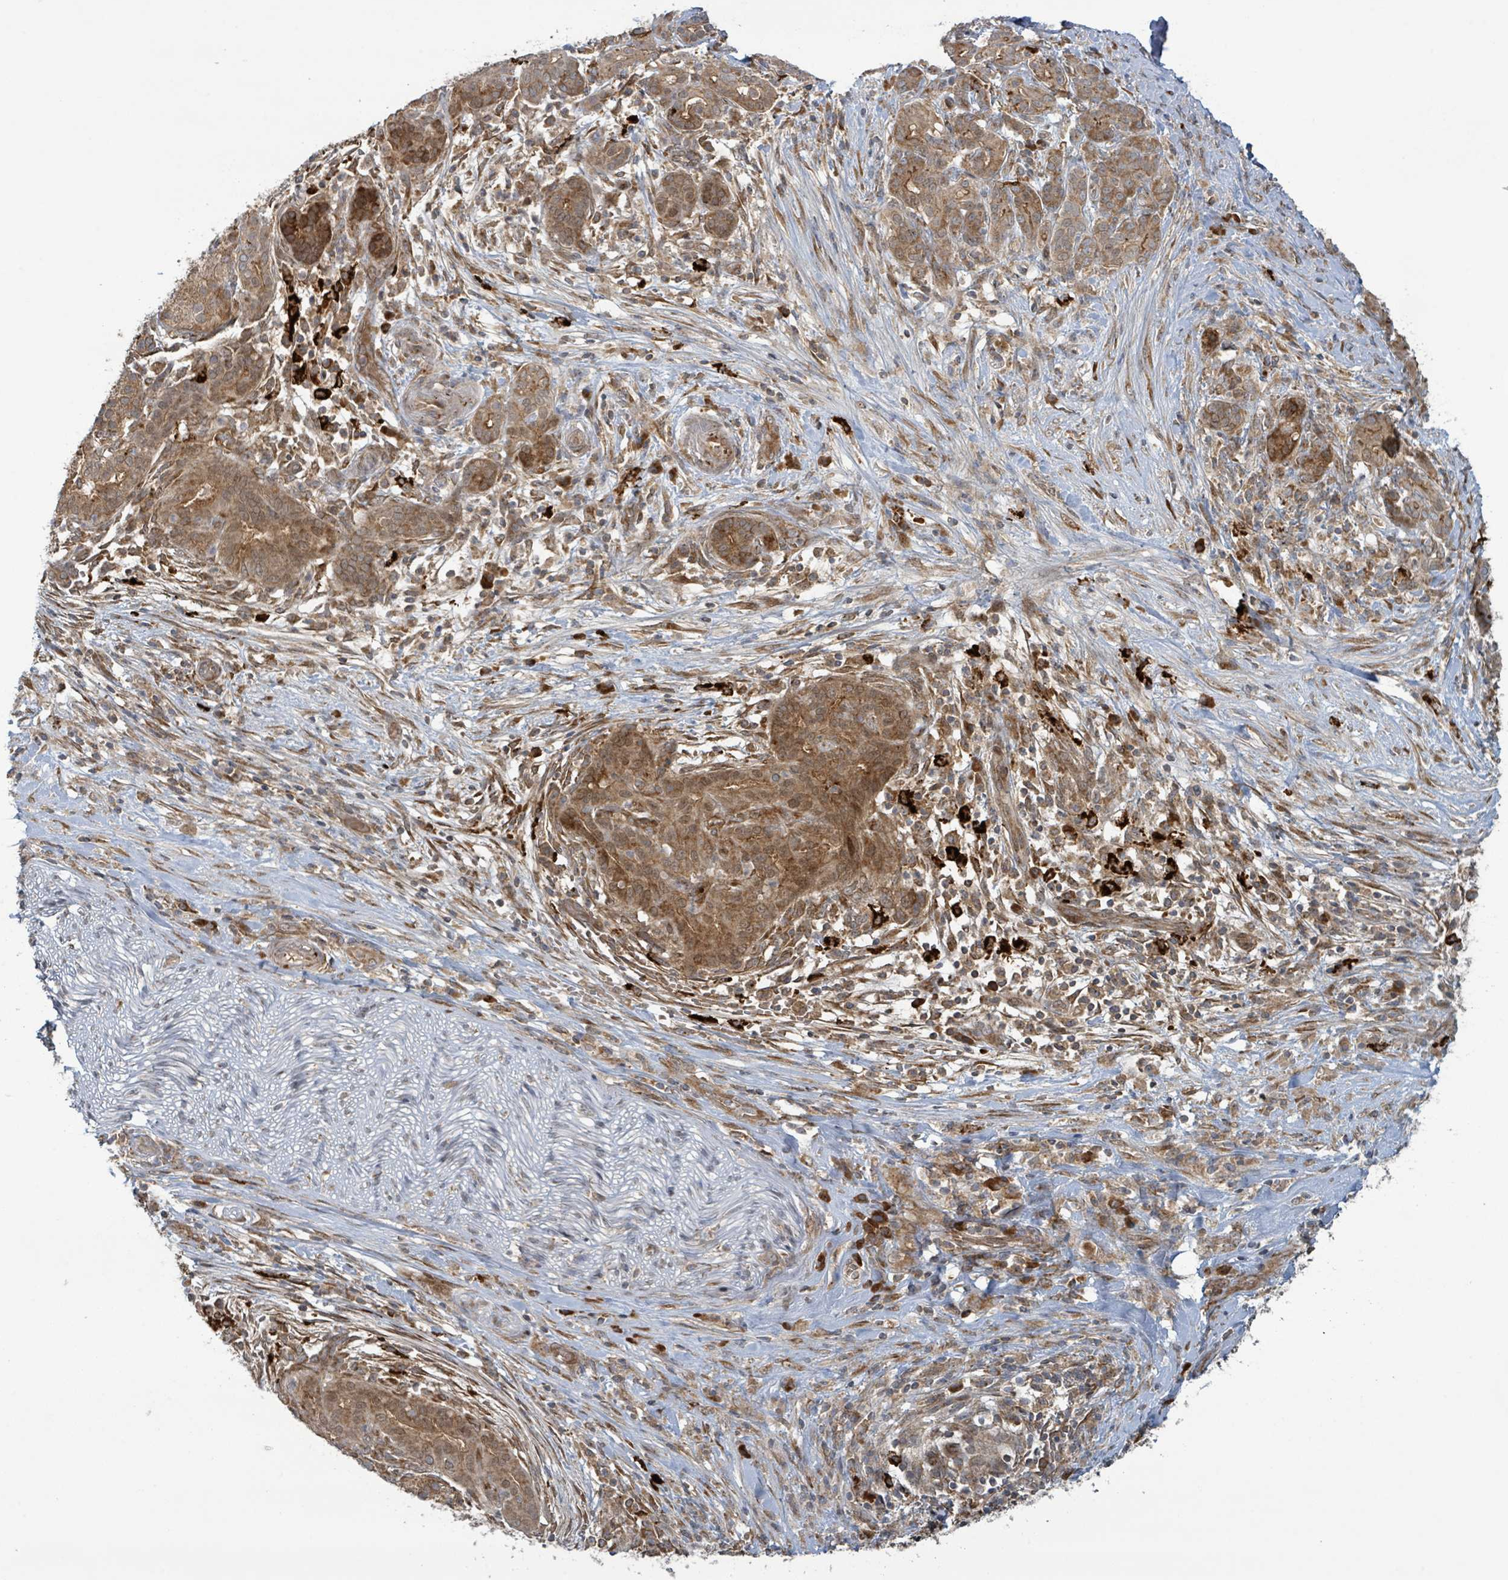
{"staining": {"intensity": "moderate", "quantity": ">75%", "location": "cytoplasmic/membranous"}, "tissue": "pancreatic cancer", "cell_type": "Tumor cells", "image_type": "cancer", "snomed": [{"axis": "morphology", "description": "Adenocarcinoma, NOS"}, {"axis": "topography", "description": "Pancreas"}], "caption": "Brown immunohistochemical staining in human pancreatic adenocarcinoma displays moderate cytoplasmic/membranous staining in approximately >75% of tumor cells. (IHC, brightfield microscopy, high magnification).", "gene": "OR51E1", "patient": {"sex": "male", "age": 44}}